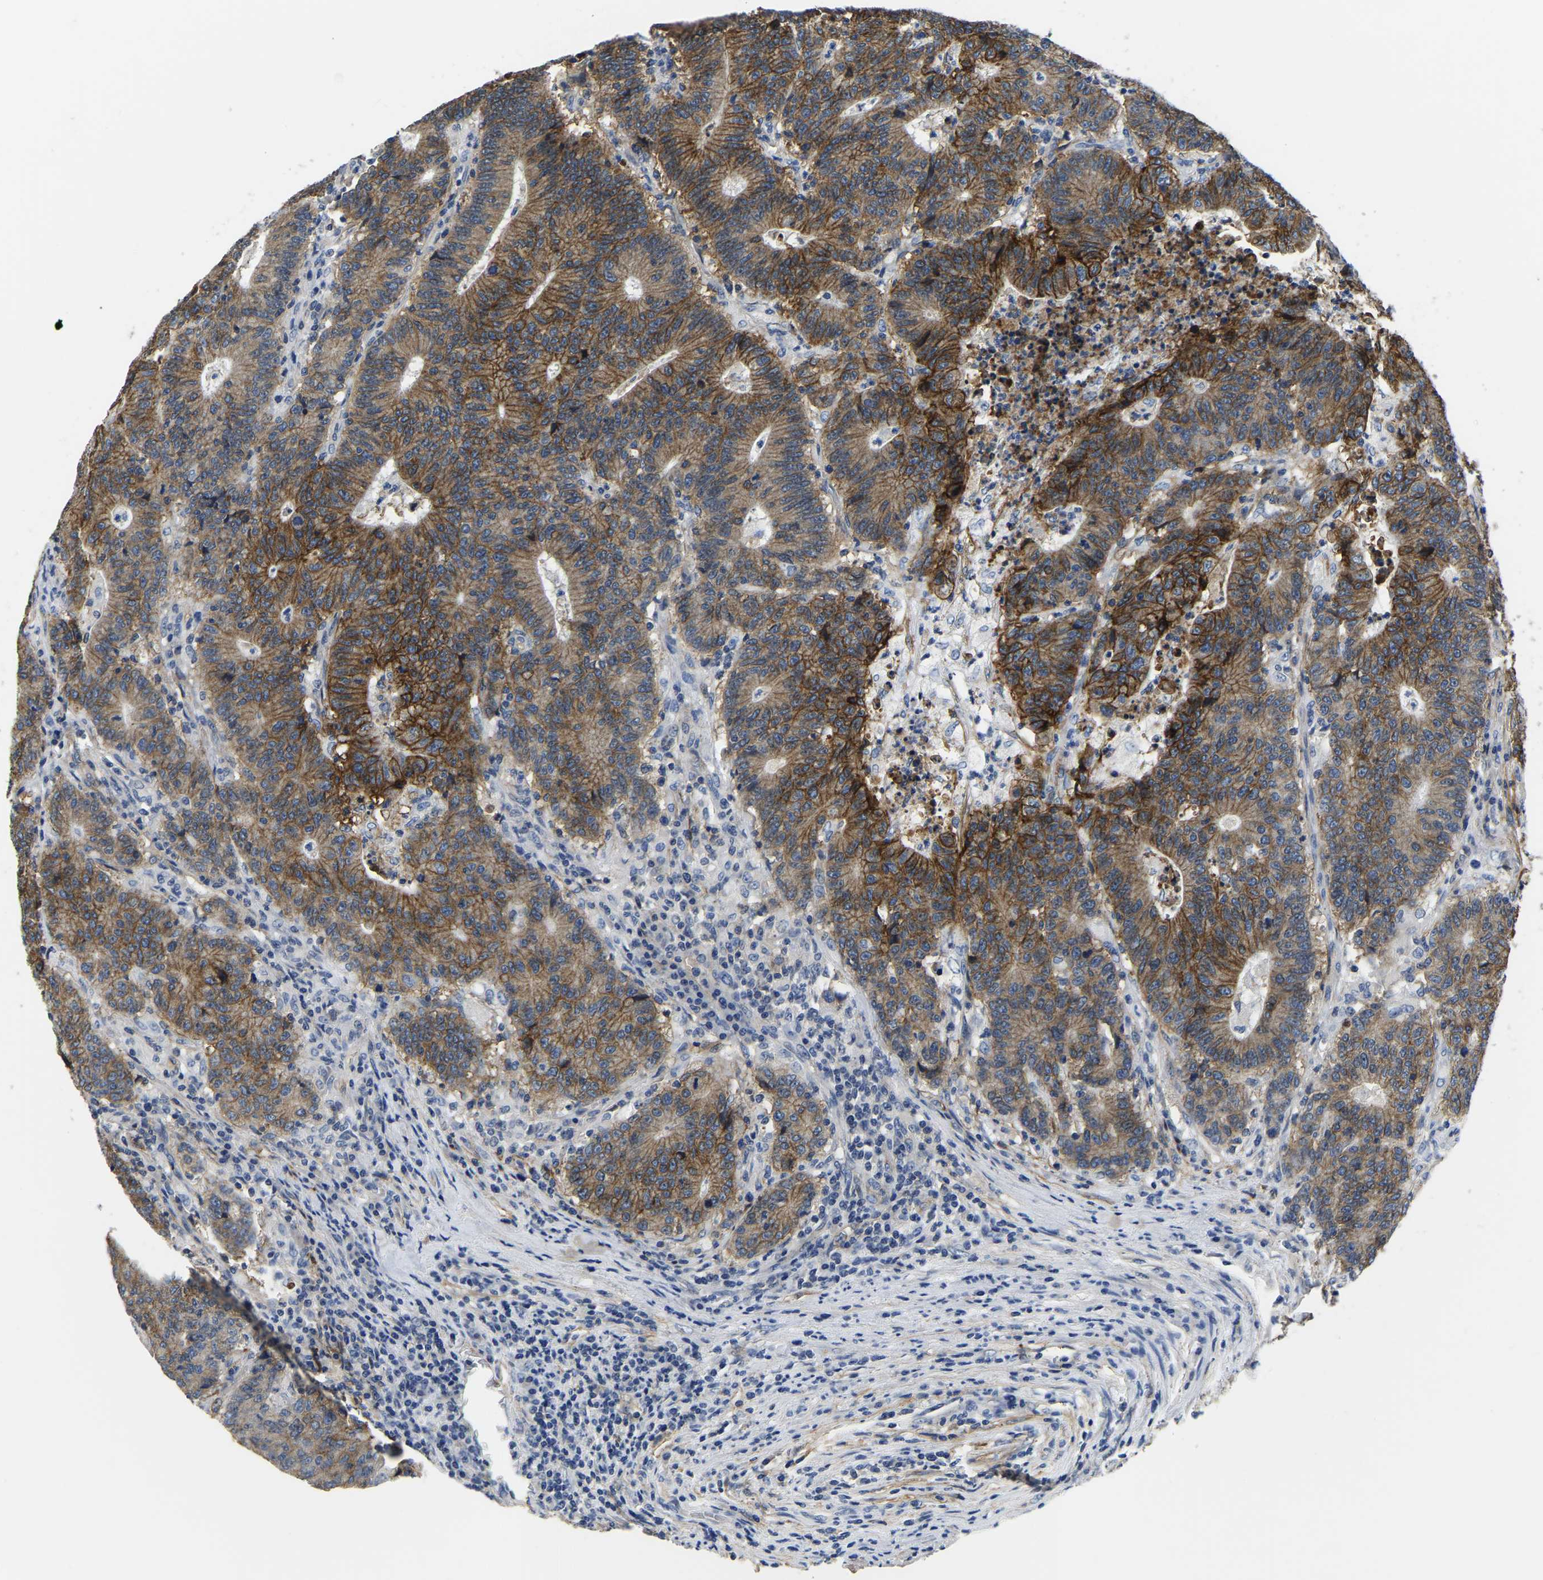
{"staining": {"intensity": "moderate", "quantity": ">75%", "location": "cytoplasmic/membranous"}, "tissue": "colorectal cancer", "cell_type": "Tumor cells", "image_type": "cancer", "snomed": [{"axis": "morphology", "description": "Normal tissue, NOS"}, {"axis": "morphology", "description": "Adenocarcinoma, NOS"}, {"axis": "topography", "description": "Colon"}], "caption": "DAB immunohistochemical staining of colorectal cancer reveals moderate cytoplasmic/membranous protein staining in about >75% of tumor cells.", "gene": "ITGA2", "patient": {"sex": "female", "age": 75}}